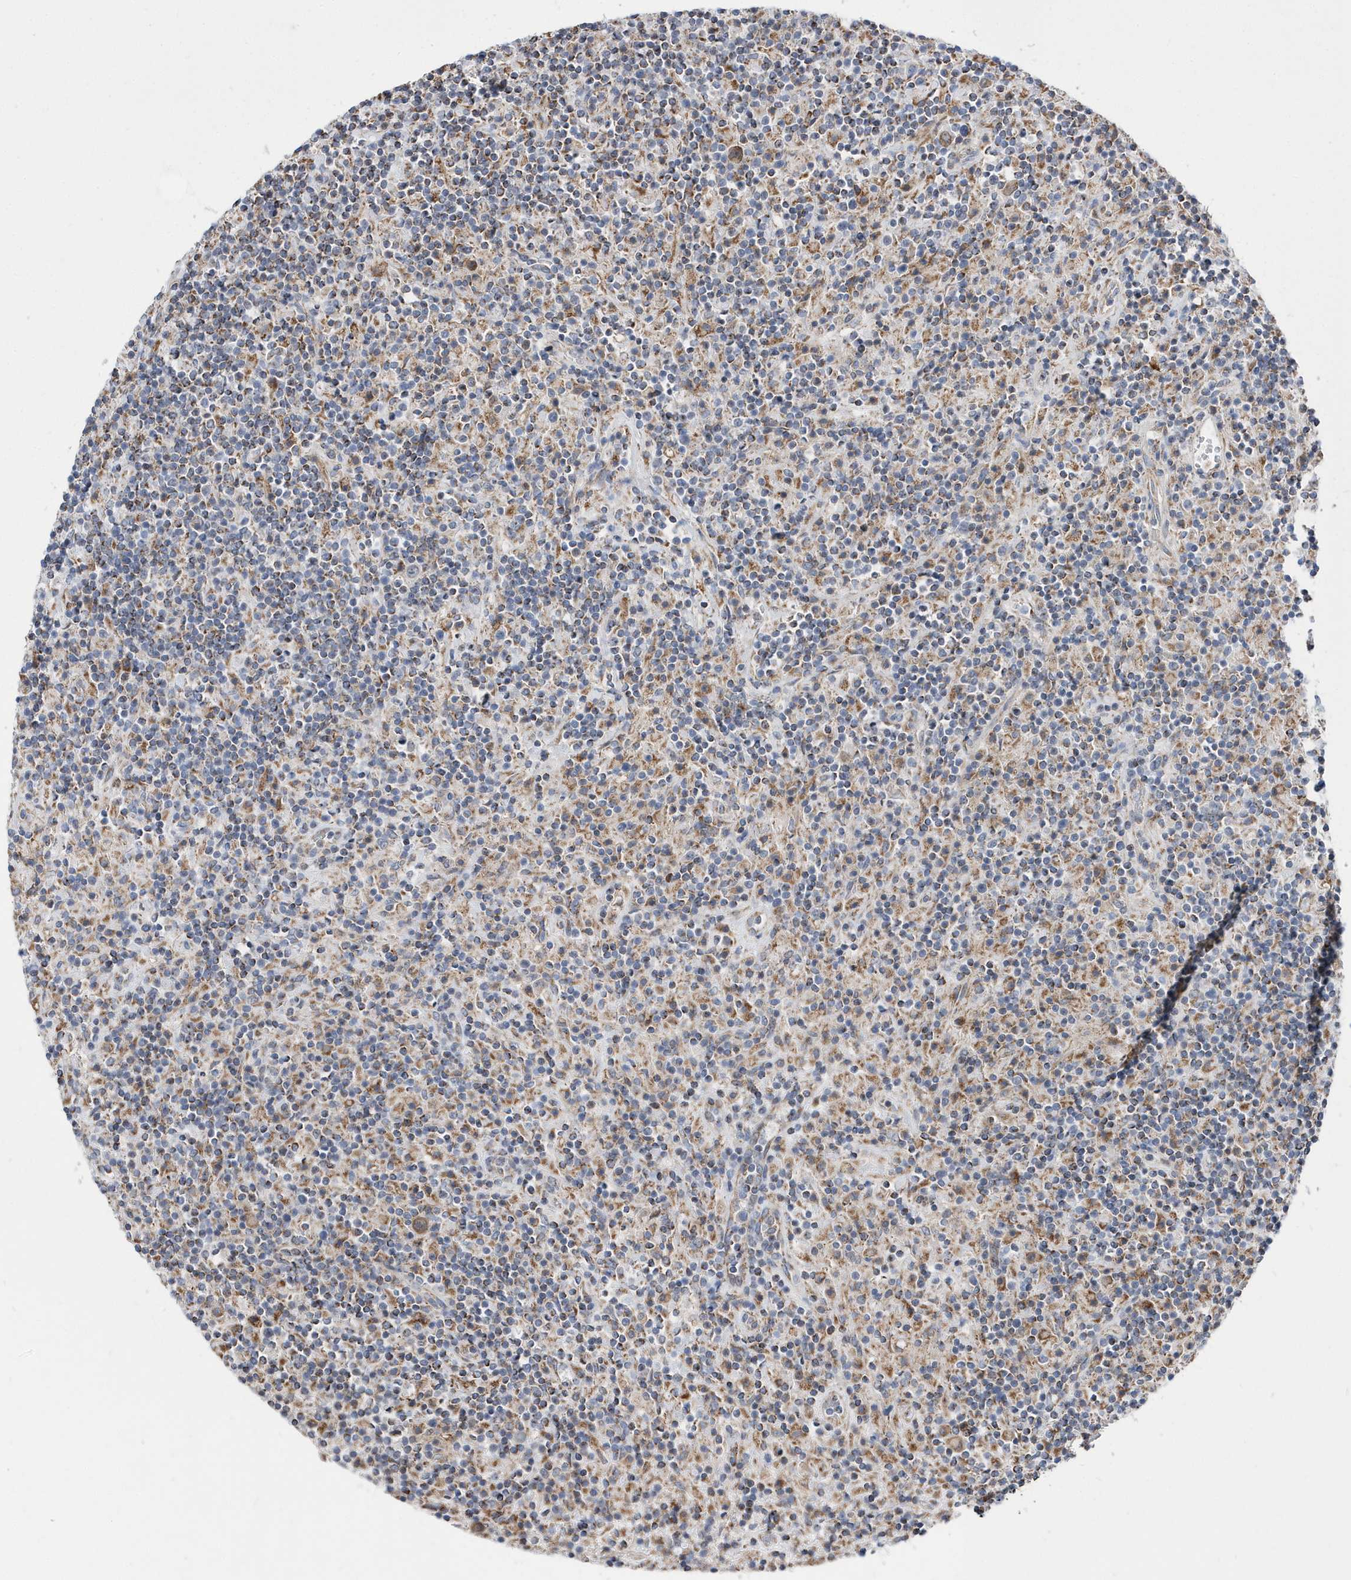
{"staining": {"intensity": "moderate", "quantity": ">75%", "location": "cytoplasmic/membranous"}, "tissue": "lymphoma", "cell_type": "Tumor cells", "image_type": "cancer", "snomed": [{"axis": "morphology", "description": "Hodgkin's disease, NOS"}, {"axis": "topography", "description": "Lymph node"}], "caption": "A high-resolution histopathology image shows IHC staining of Hodgkin's disease, which reveals moderate cytoplasmic/membranous expression in approximately >75% of tumor cells.", "gene": "SPATA5", "patient": {"sex": "male", "age": 70}}